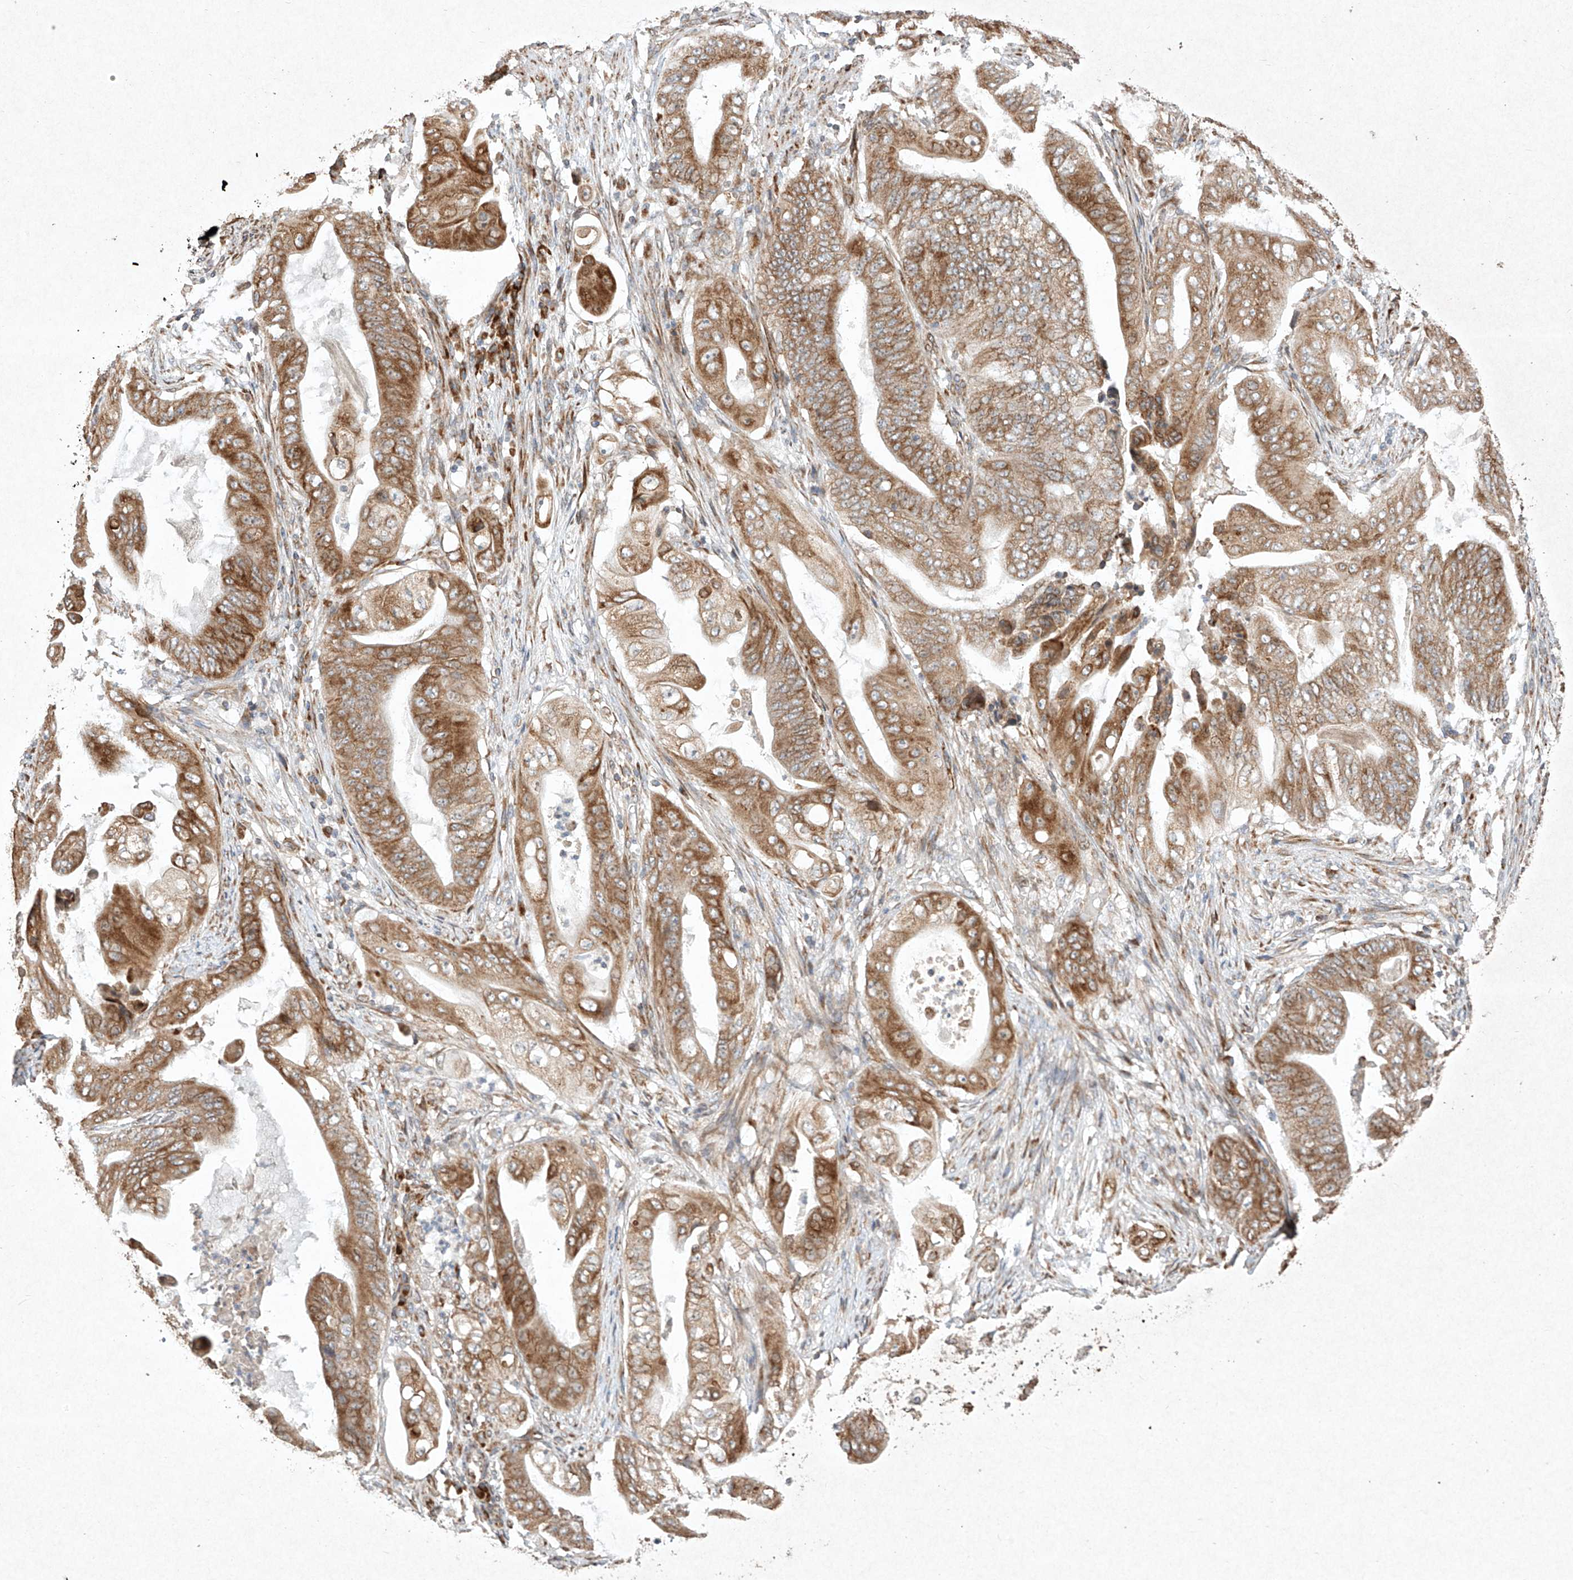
{"staining": {"intensity": "strong", "quantity": ">75%", "location": "cytoplasmic/membranous"}, "tissue": "stomach cancer", "cell_type": "Tumor cells", "image_type": "cancer", "snomed": [{"axis": "morphology", "description": "Adenocarcinoma, NOS"}, {"axis": "topography", "description": "Stomach"}], "caption": "This image exhibits IHC staining of stomach cancer, with high strong cytoplasmic/membranous positivity in about >75% of tumor cells.", "gene": "SEMA3B", "patient": {"sex": "female", "age": 73}}